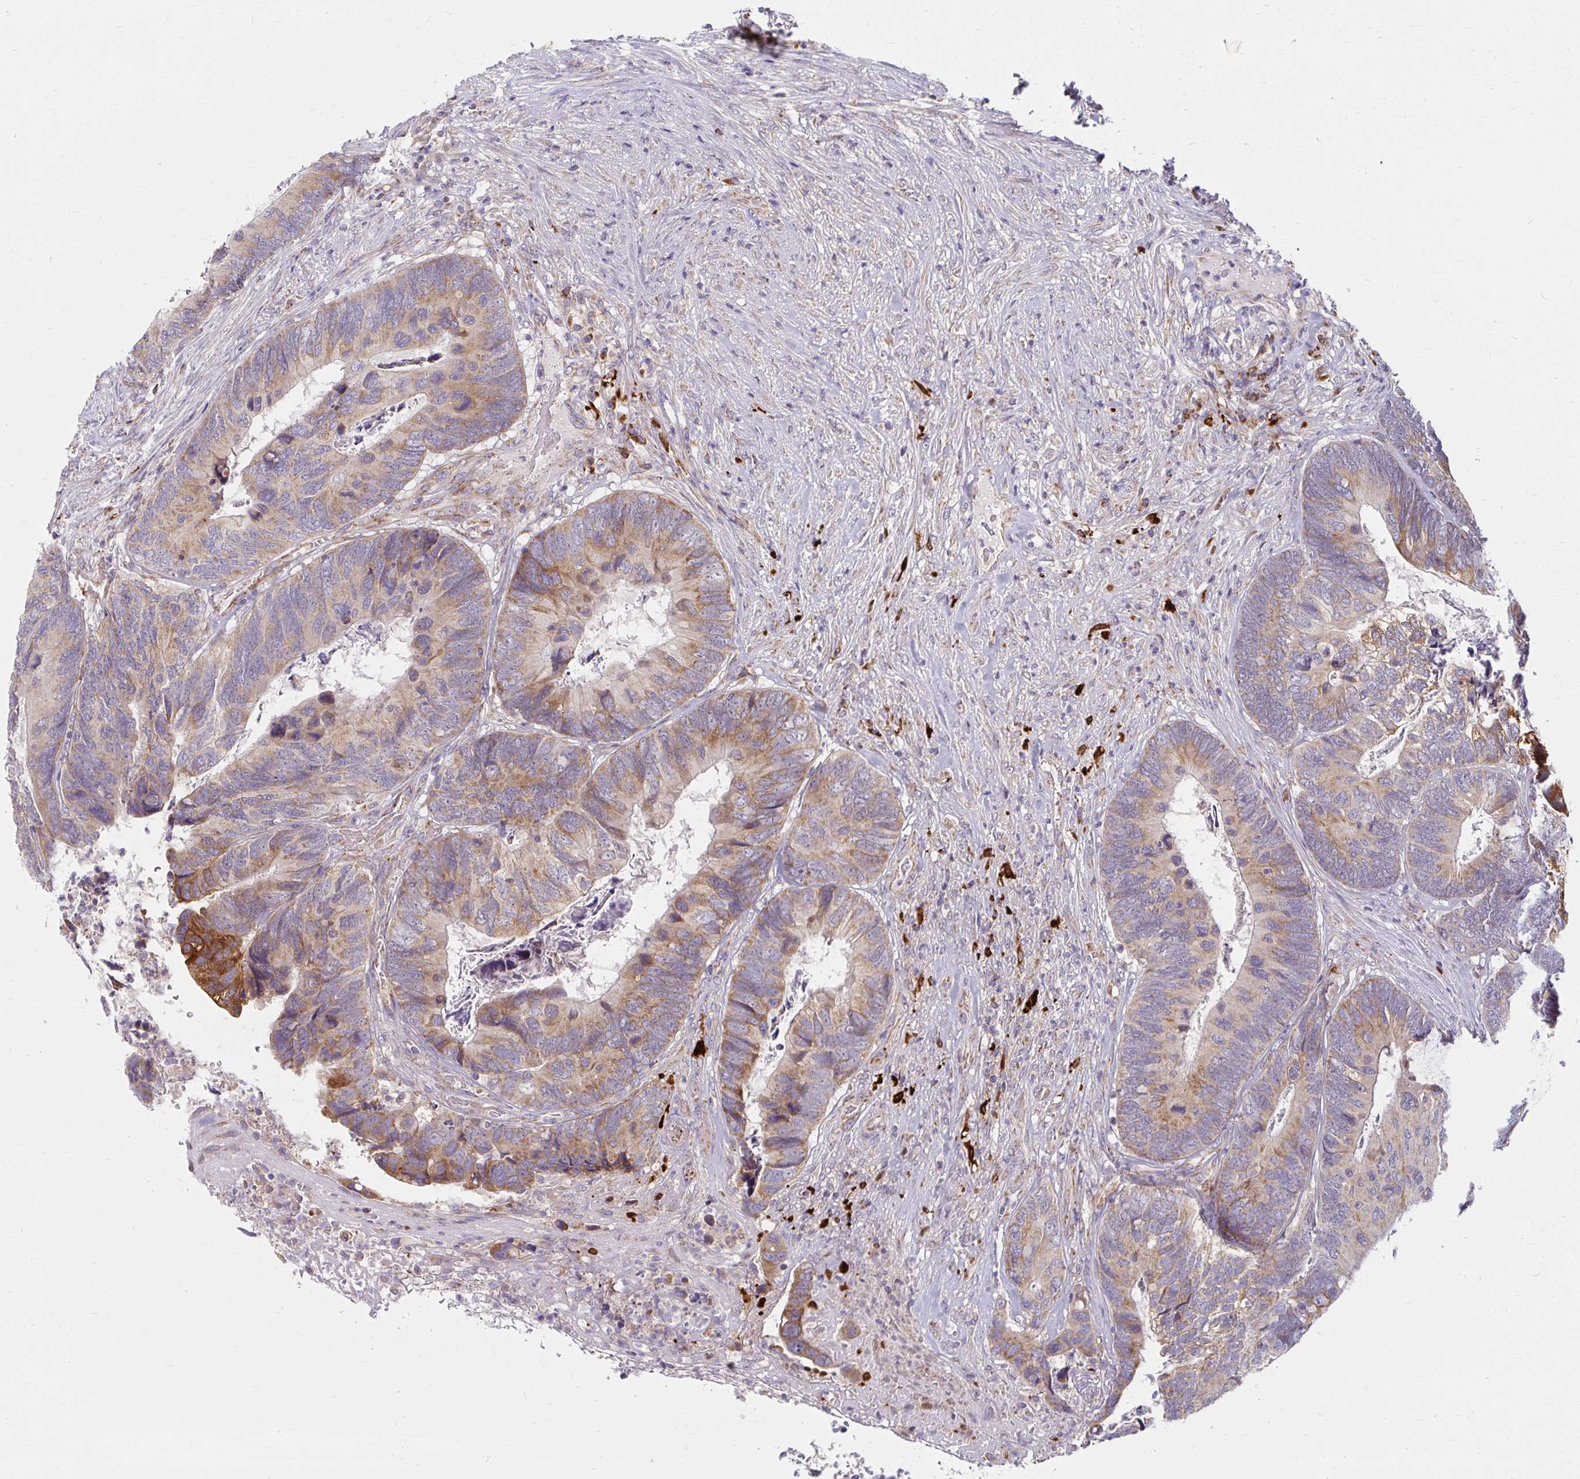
{"staining": {"intensity": "moderate", "quantity": "25%-75%", "location": "cytoplasmic/membranous"}, "tissue": "colorectal cancer", "cell_type": "Tumor cells", "image_type": "cancer", "snomed": [{"axis": "morphology", "description": "Adenocarcinoma, NOS"}, {"axis": "topography", "description": "Colon"}], "caption": "Moderate cytoplasmic/membranous protein positivity is seen in about 25%-75% of tumor cells in adenocarcinoma (colorectal).", "gene": "SKP2", "patient": {"sex": "female", "age": 67}}